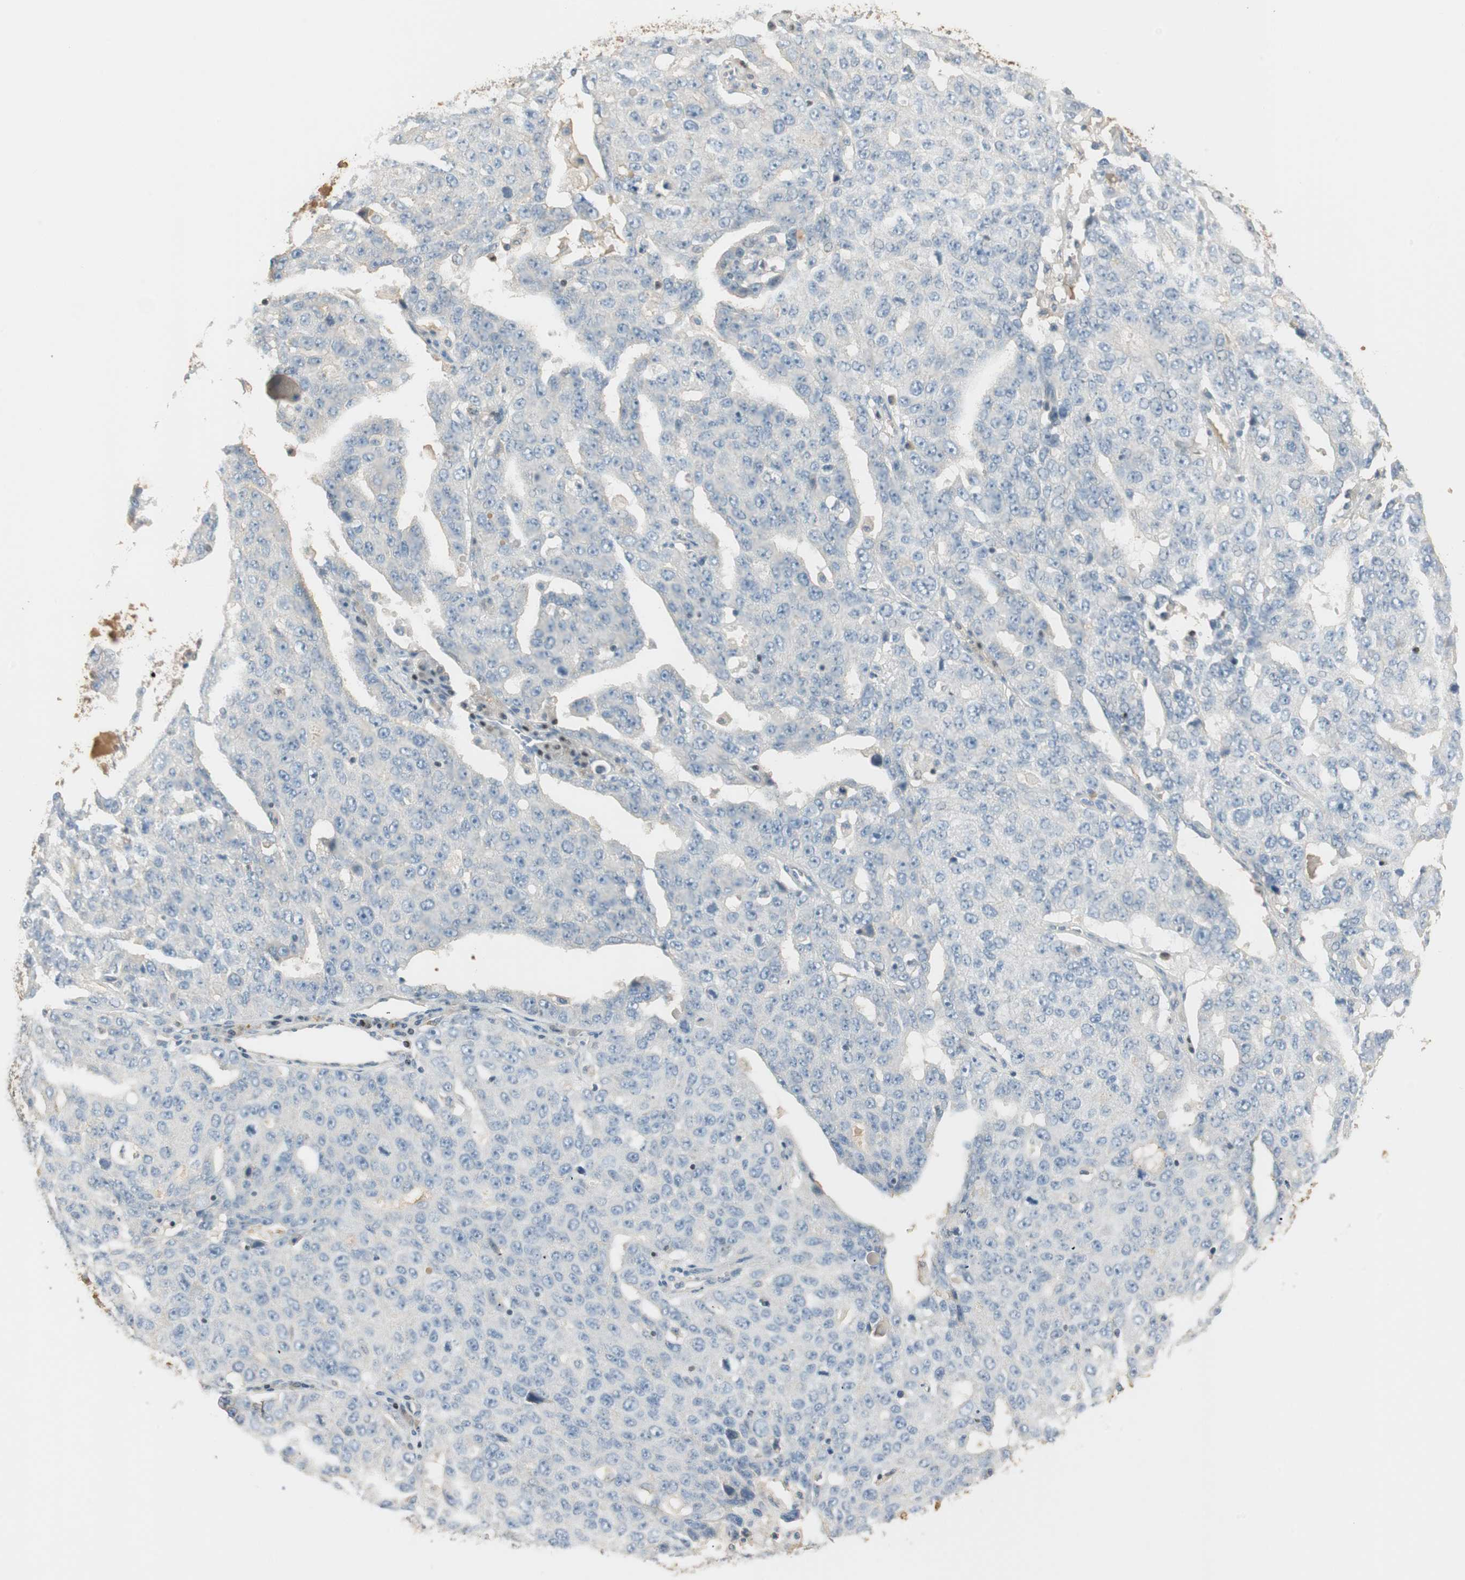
{"staining": {"intensity": "negative", "quantity": "none", "location": "none"}, "tissue": "ovarian cancer", "cell_type": "Tumor cells", "image_type": "cancer", "snomed": [{"axis": "morphology", "description": "Carcinoma, endometroid"}, {"axis": "topography", "description": "Ovary"}], "caption": "Immunohistochemical staining of human endometroid carcinoma (ovarian) reveals no significant staining in tumor cells. (DAB (3,3'-diaminobenzidine) immunohistochemistry, high magnification).", "gene": "RUNX2", "patient": {"sex": "female", "age": 62}}